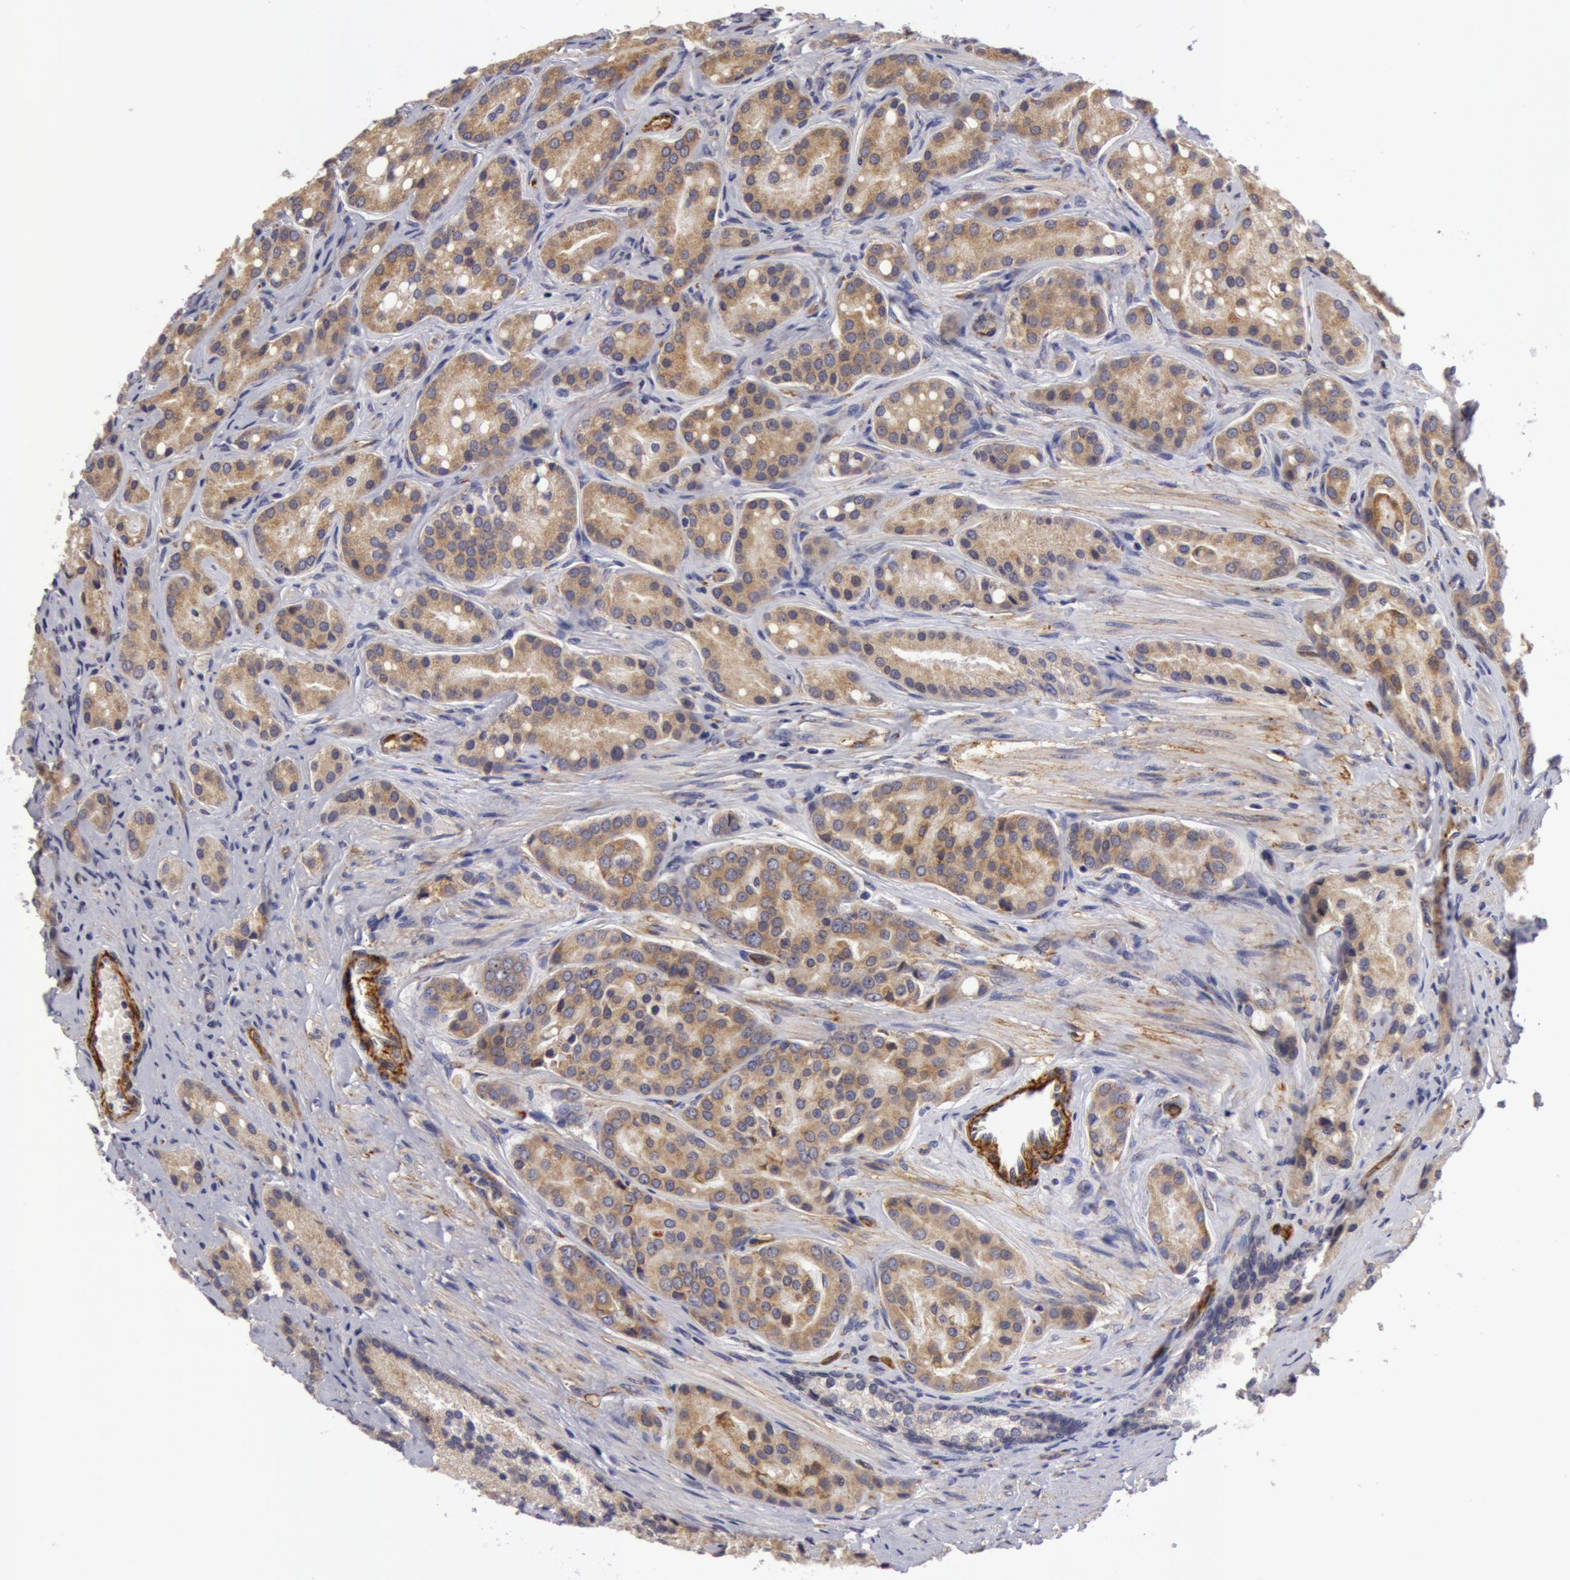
{"staining": {"intensity": "weak", "quantity": "25%-75%", "location": "cytoplasmic/membranous"}, "tissue": "prostate cancer", "cell_type": "Tumor cells", "image_type": "cancer", "snomed": [{"axis": "morphology", "description": "Adenocarcinoma, High grade"}, {"axis": "topography", "description": "Prostate"}], "caption": "An immunohistochemistry histopathology image of tumor tissue is shown. Protein staining in brown highlights weak cytoplasmic/membranous positivity in adenocarcinoma (high-grade) (prostate) within tumor cells.", "gene": "IL23A", "patient": {"sex": "male", "age": 64}}